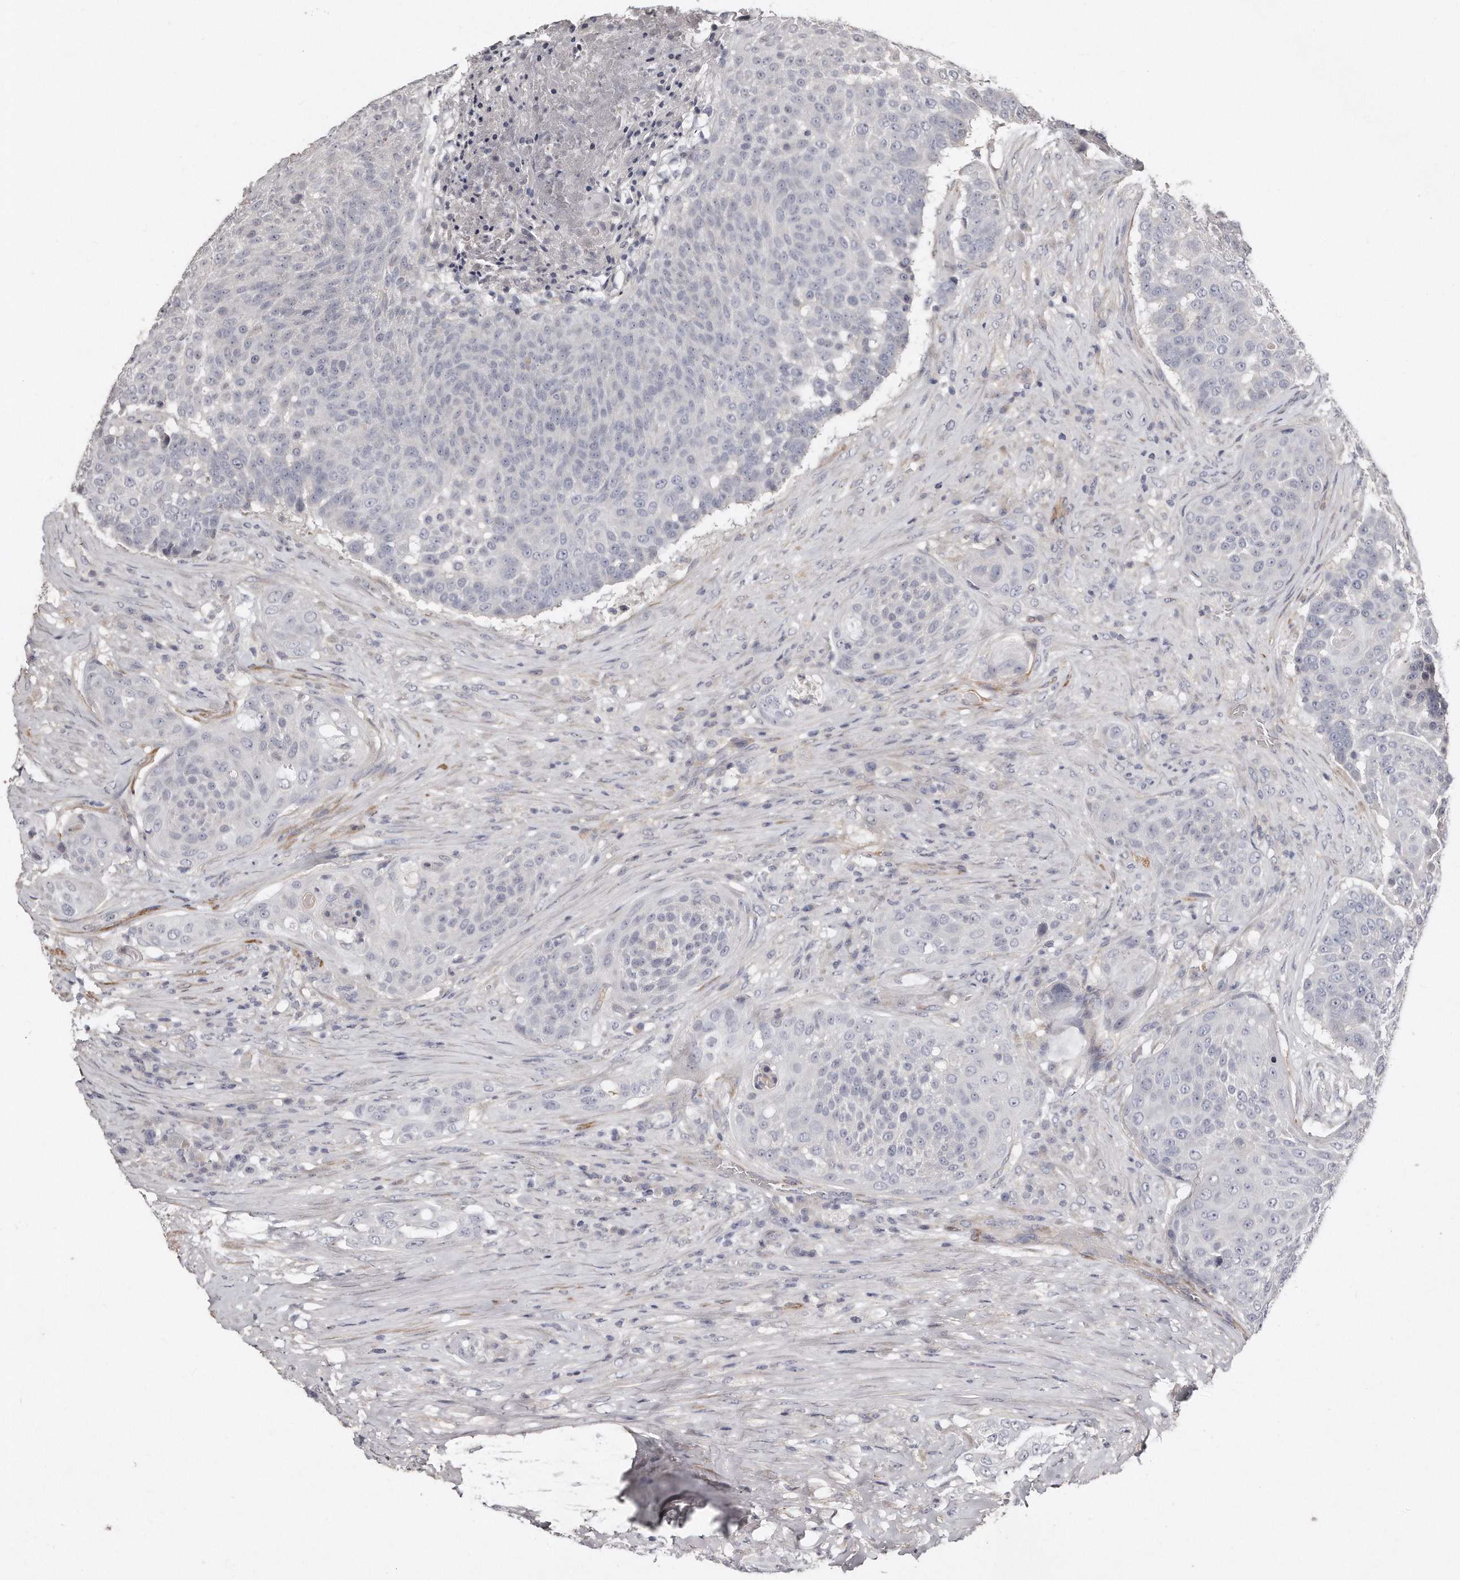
{"staining": {"intensity": "negative", "quantity": "none", "location": "none"}, "tissue": "urothelial cancer", "cell_type": "Tumor cells", "image_type": "cancer", "snomed": [{"axis": "morphology", "description": "Urothelial carcinoma, High grade"}, {"axis": "topography", "description": "Urinary bladder"}], "caption": "This is an immunohistochemistry image of human urothelial cancer. There is no expression in tumor cells.", "gene": "LMOD1", "patient": {"sex": "female", "age": 63}}